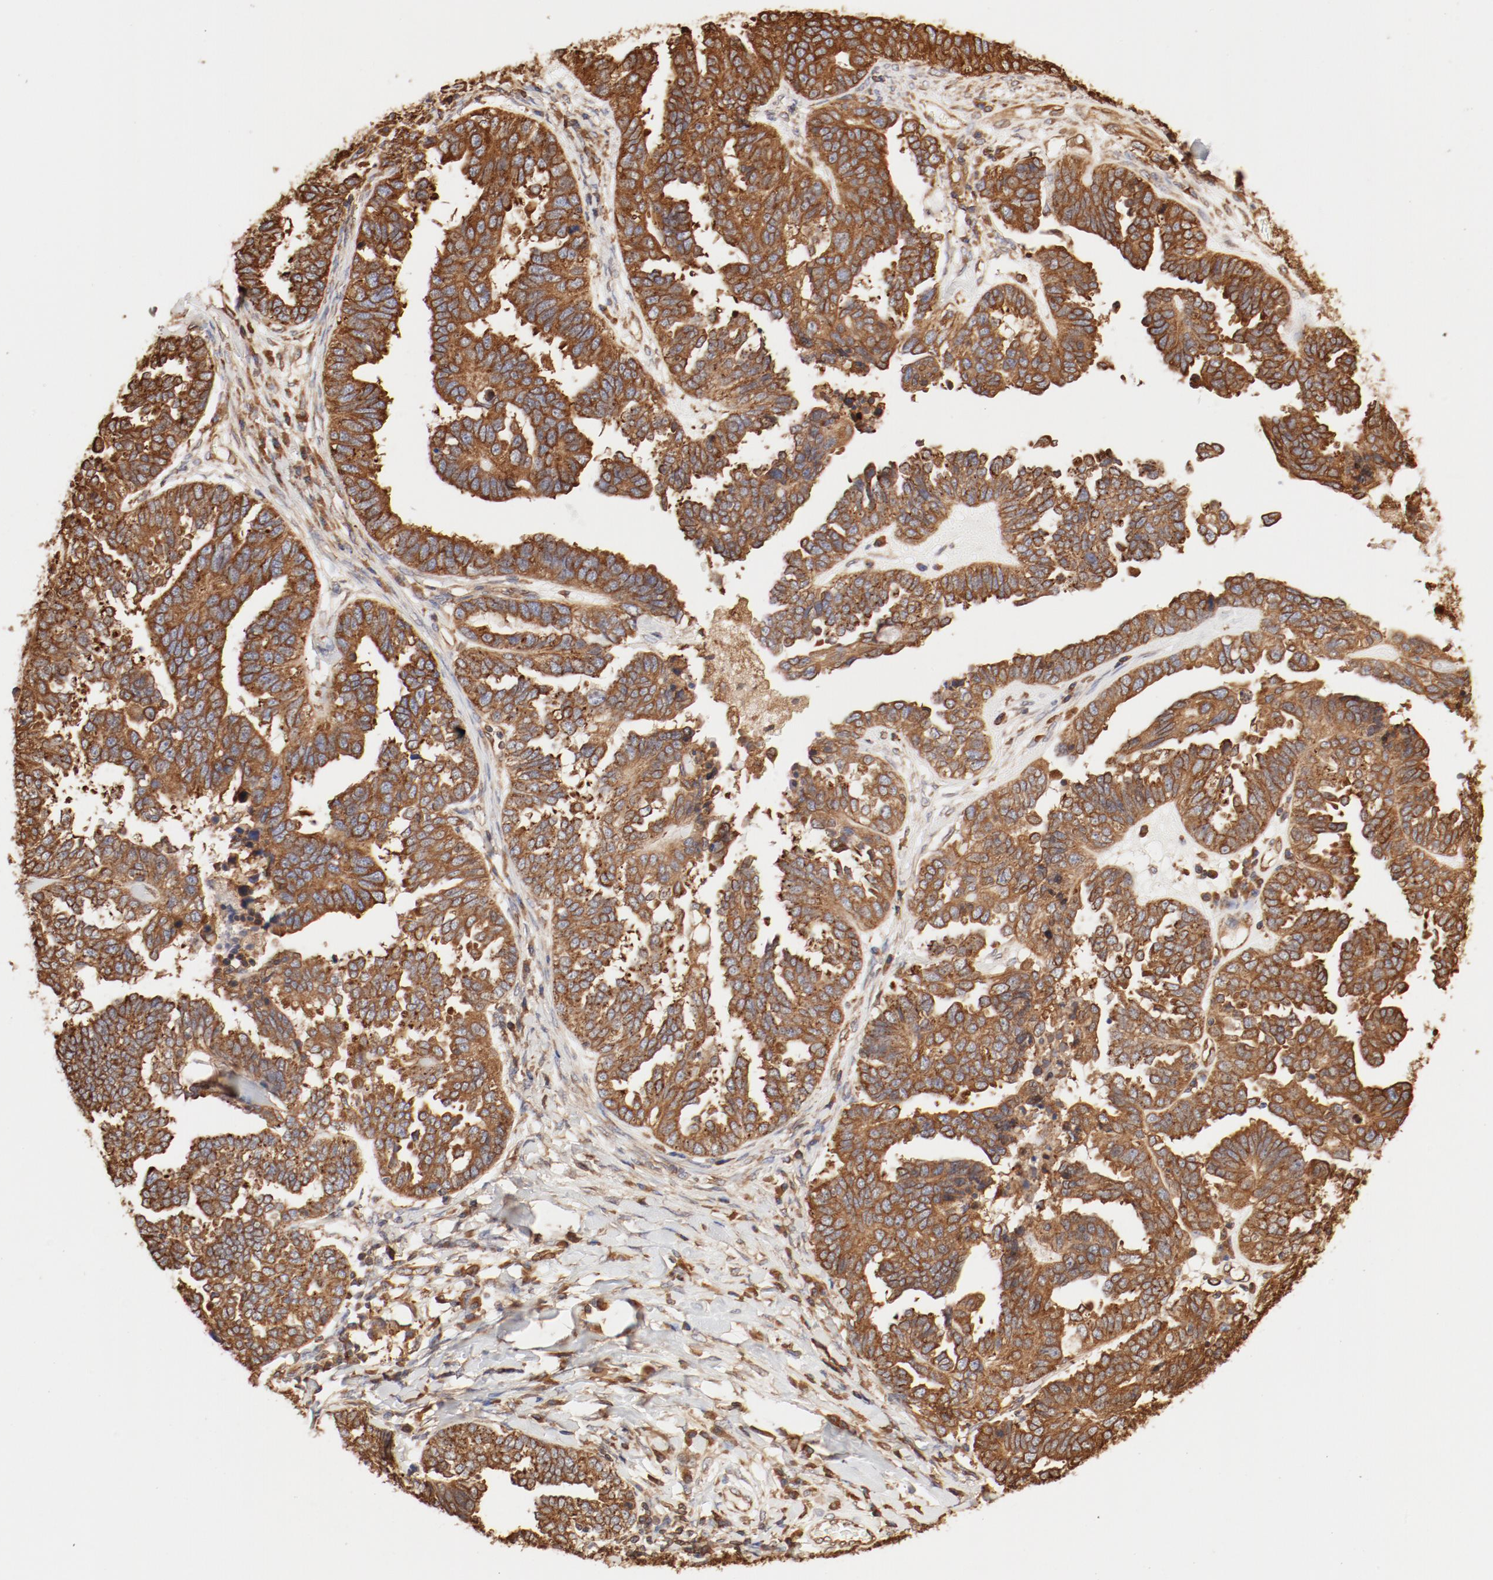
{"staining": {"intensity": "strong", "quantity": ">75%", "location": "cytoplasmic/membranous"}, "tissue": "ovarian cancer", "cell_type": "Tumor cells", "image_type": "cancer", "snomed": [{"axis": "morphology", "description": "Cystadenocarcinoma, serous, NOS"}, {"axis": "topography", "description": "Ovary"}], "caption": "Immunohistochemistry (DAB) staining of human ovarian serous cystadenocarcinoma displays strong cytoplasmic/membranous protein staining in approximately >75% of tumor cells.", "gene": "BCAP31", "patient": {"sex": "female", "age": 82}}